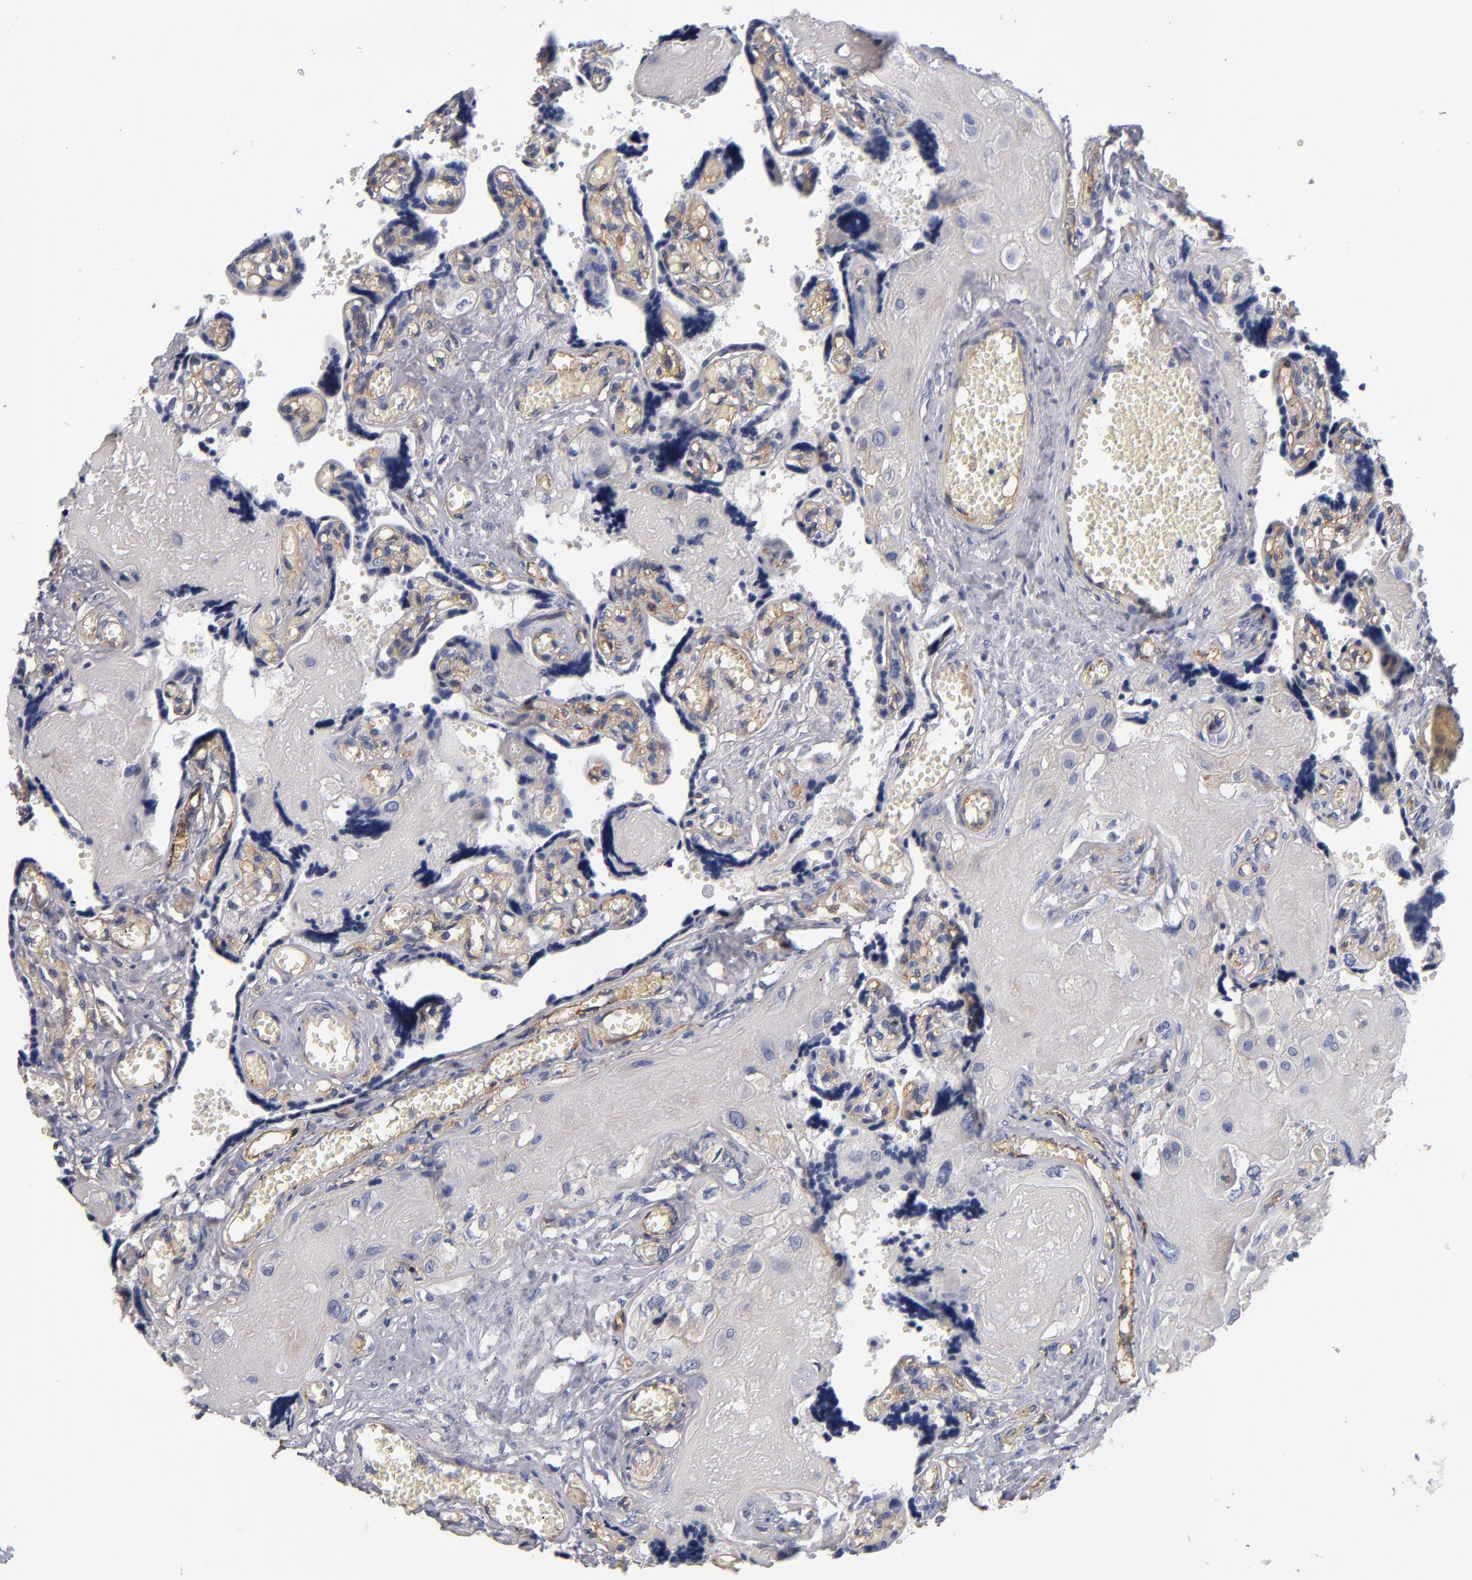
{"staining": {"intensity": "negative", "quantity": "none", "location": "none"}, "tissue": "placenta", "cell_type": "Decidual cells", "image_type": "normal", "snomed": [{"axis": "morphology", "description": "Normal tissue, NOS"}, {"axis": "morphology", "description": "Degeneration, NOS"}, {"axis": "topography", "description": "Placenta"}], "caption": "The image demonstrates no significant expression in decidual cells of placenta. (DAB IHC, high magnification).", "gene": "PLSCR4", "patient": {"sex": "female", "age": 35}}